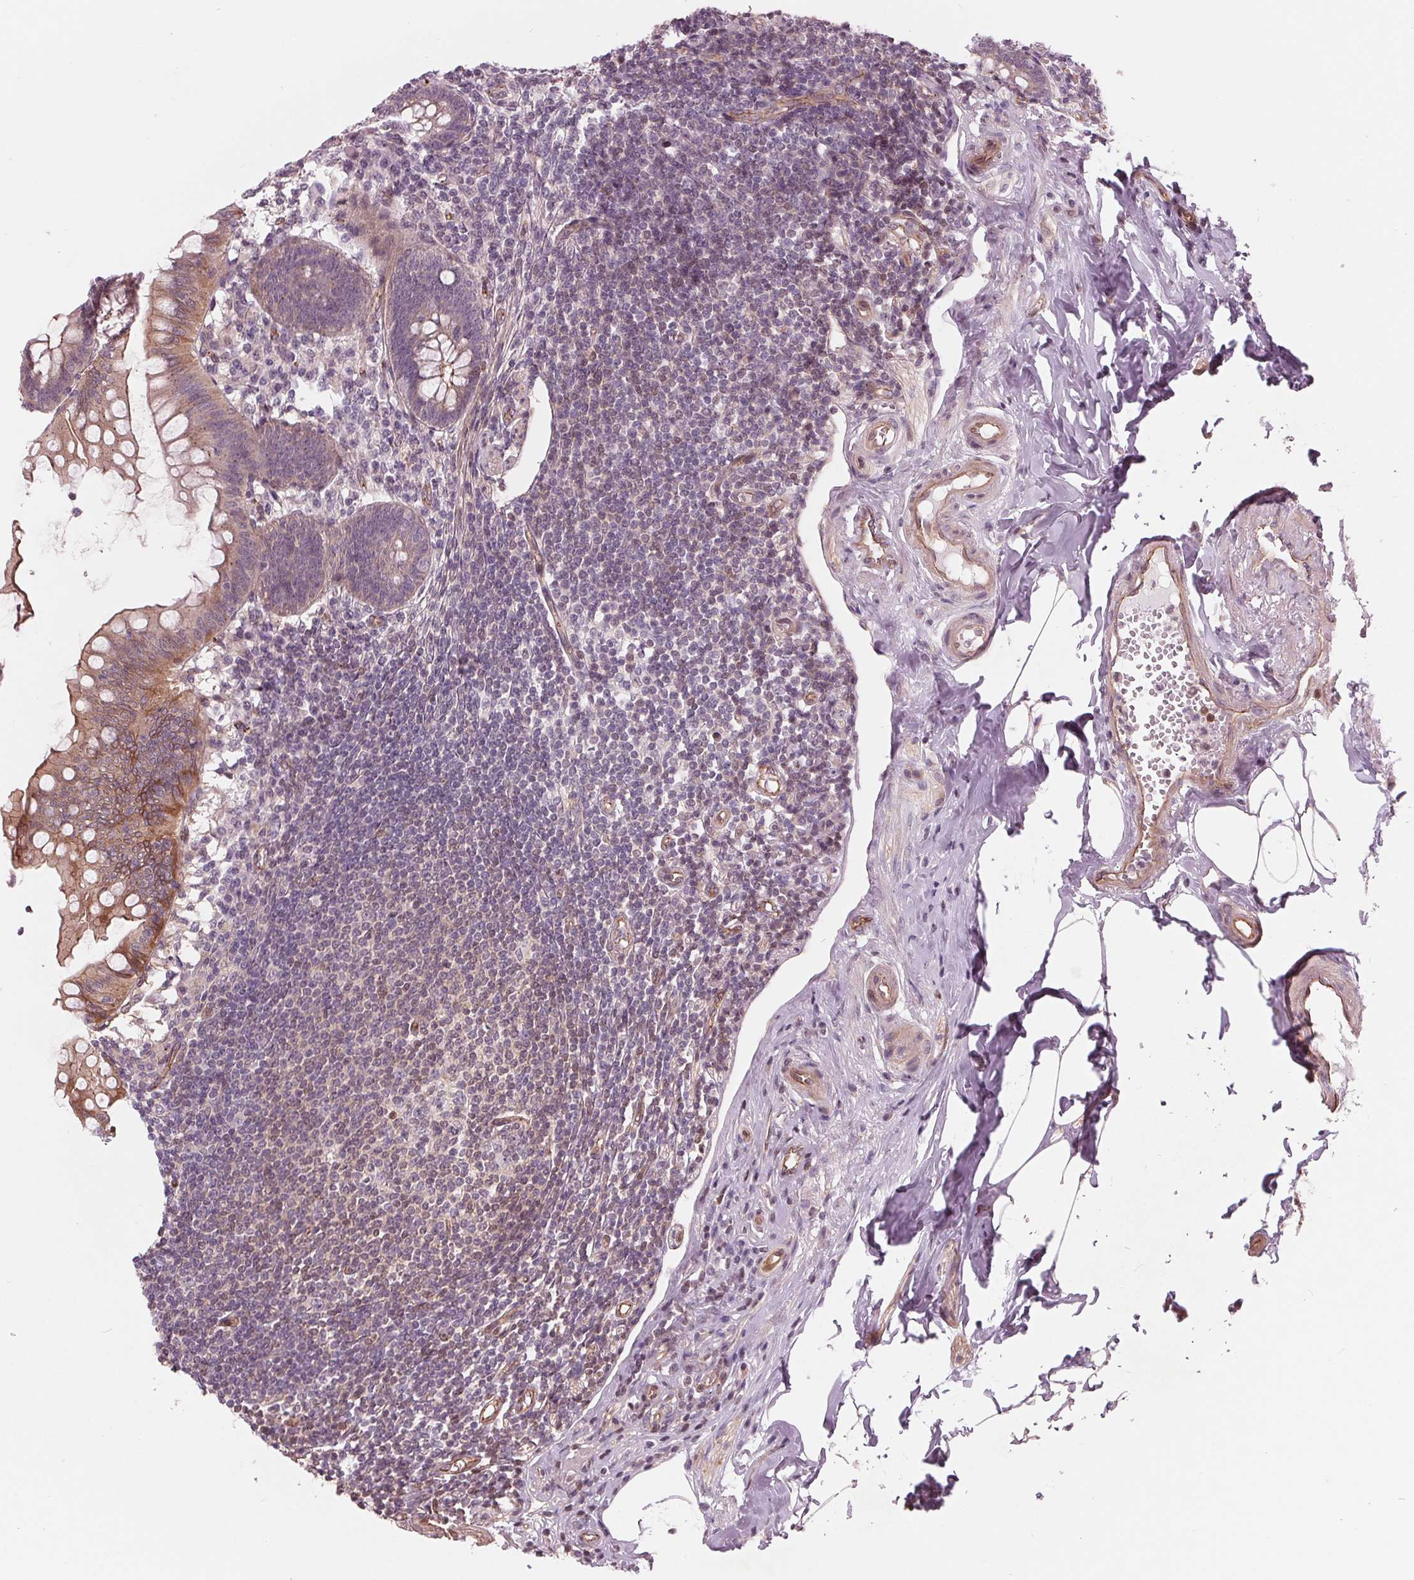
{"staining": {"intensity": "moderate", "quantity": "25%-75%", "location": "cytoplasmic/membranous"}, "tissue": "appendix", "cell_type": "Glandular cells", "image_type": "normal", "snomed": [{"axis": "morphology", "description": "Normal tissue, NOS"}, {"axis": "topography", "description": "Appendix"}], "caption": "Appendix was stained to show a protein in brown. There is medium levels of moderate cytoplasmic/membranous positivity in approximately 25%-75% of glandular cells. (Stains: DAB (3,3'-diaminobenzidine) in brown, nuclei in blue, Microscopy: brightfield microscopy at high magnification).", "gene": "TXNIP", "patient": {"sex": "female", "age": 57}}